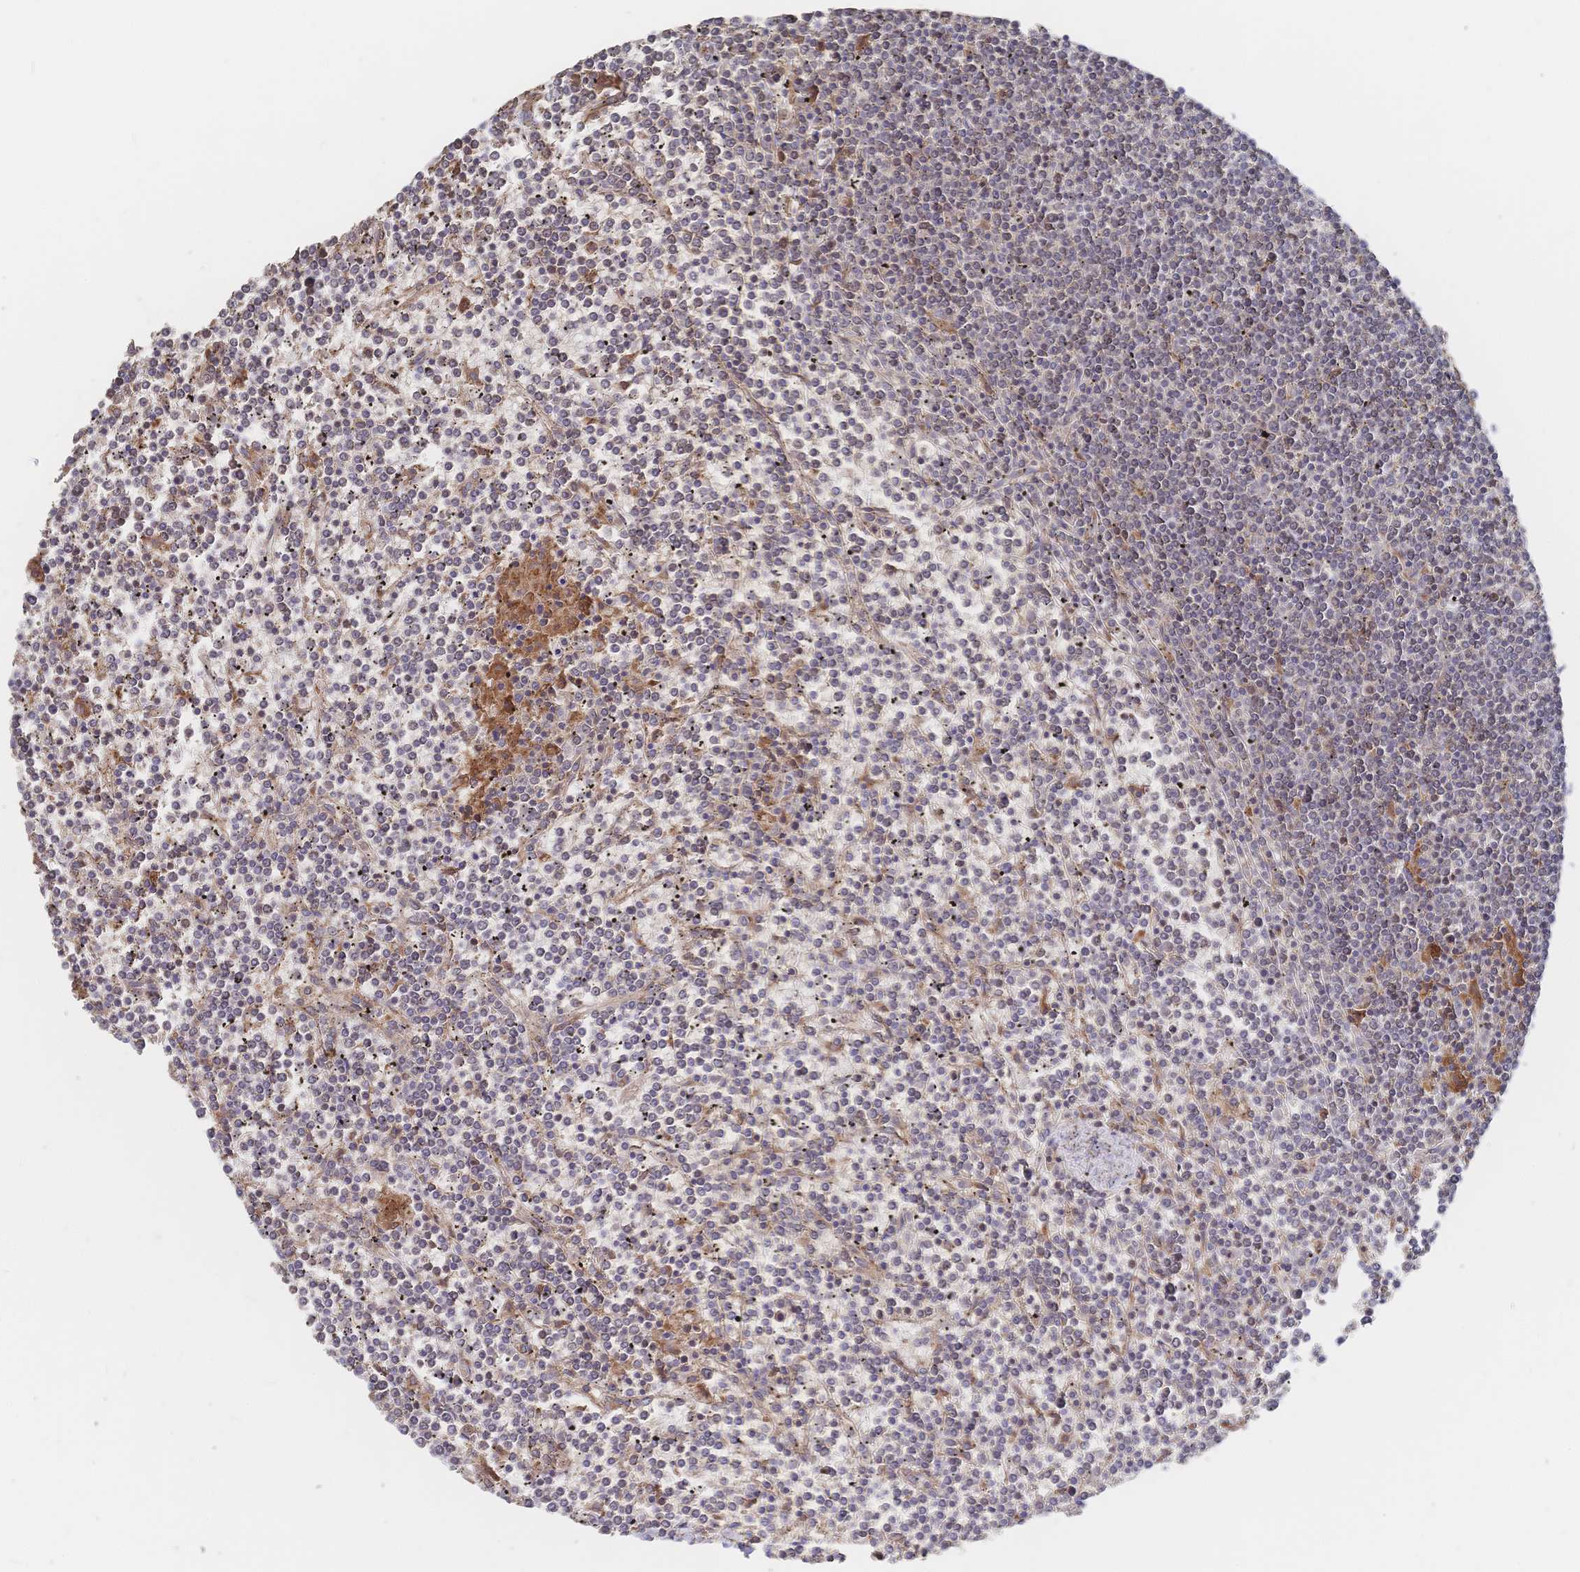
{"staining": {"intensity": "moderate", "quantity": "<25%", "location": "cytoplasmic/membranous"}, "tissue": "lymphoma", "cell_type": "Tumor cells", "image_type": "cancer", "snomed": [{"axis": "morphology", "description": "Malignant lymphoma, non-Hodgkin's type, Low grade"}, {"axis": "topography", "description": "Spleen"}], "caption": "Malignant lymphoma, non-Hodgkin's type (low-grade) stained with DAB immunohistochemistry shows low levels of moderate cytoplasmic/membranous staining in about <25% of tumor cells.", "gene": "DNAJA4", "patient": {"sex": "female", "age": 19}}